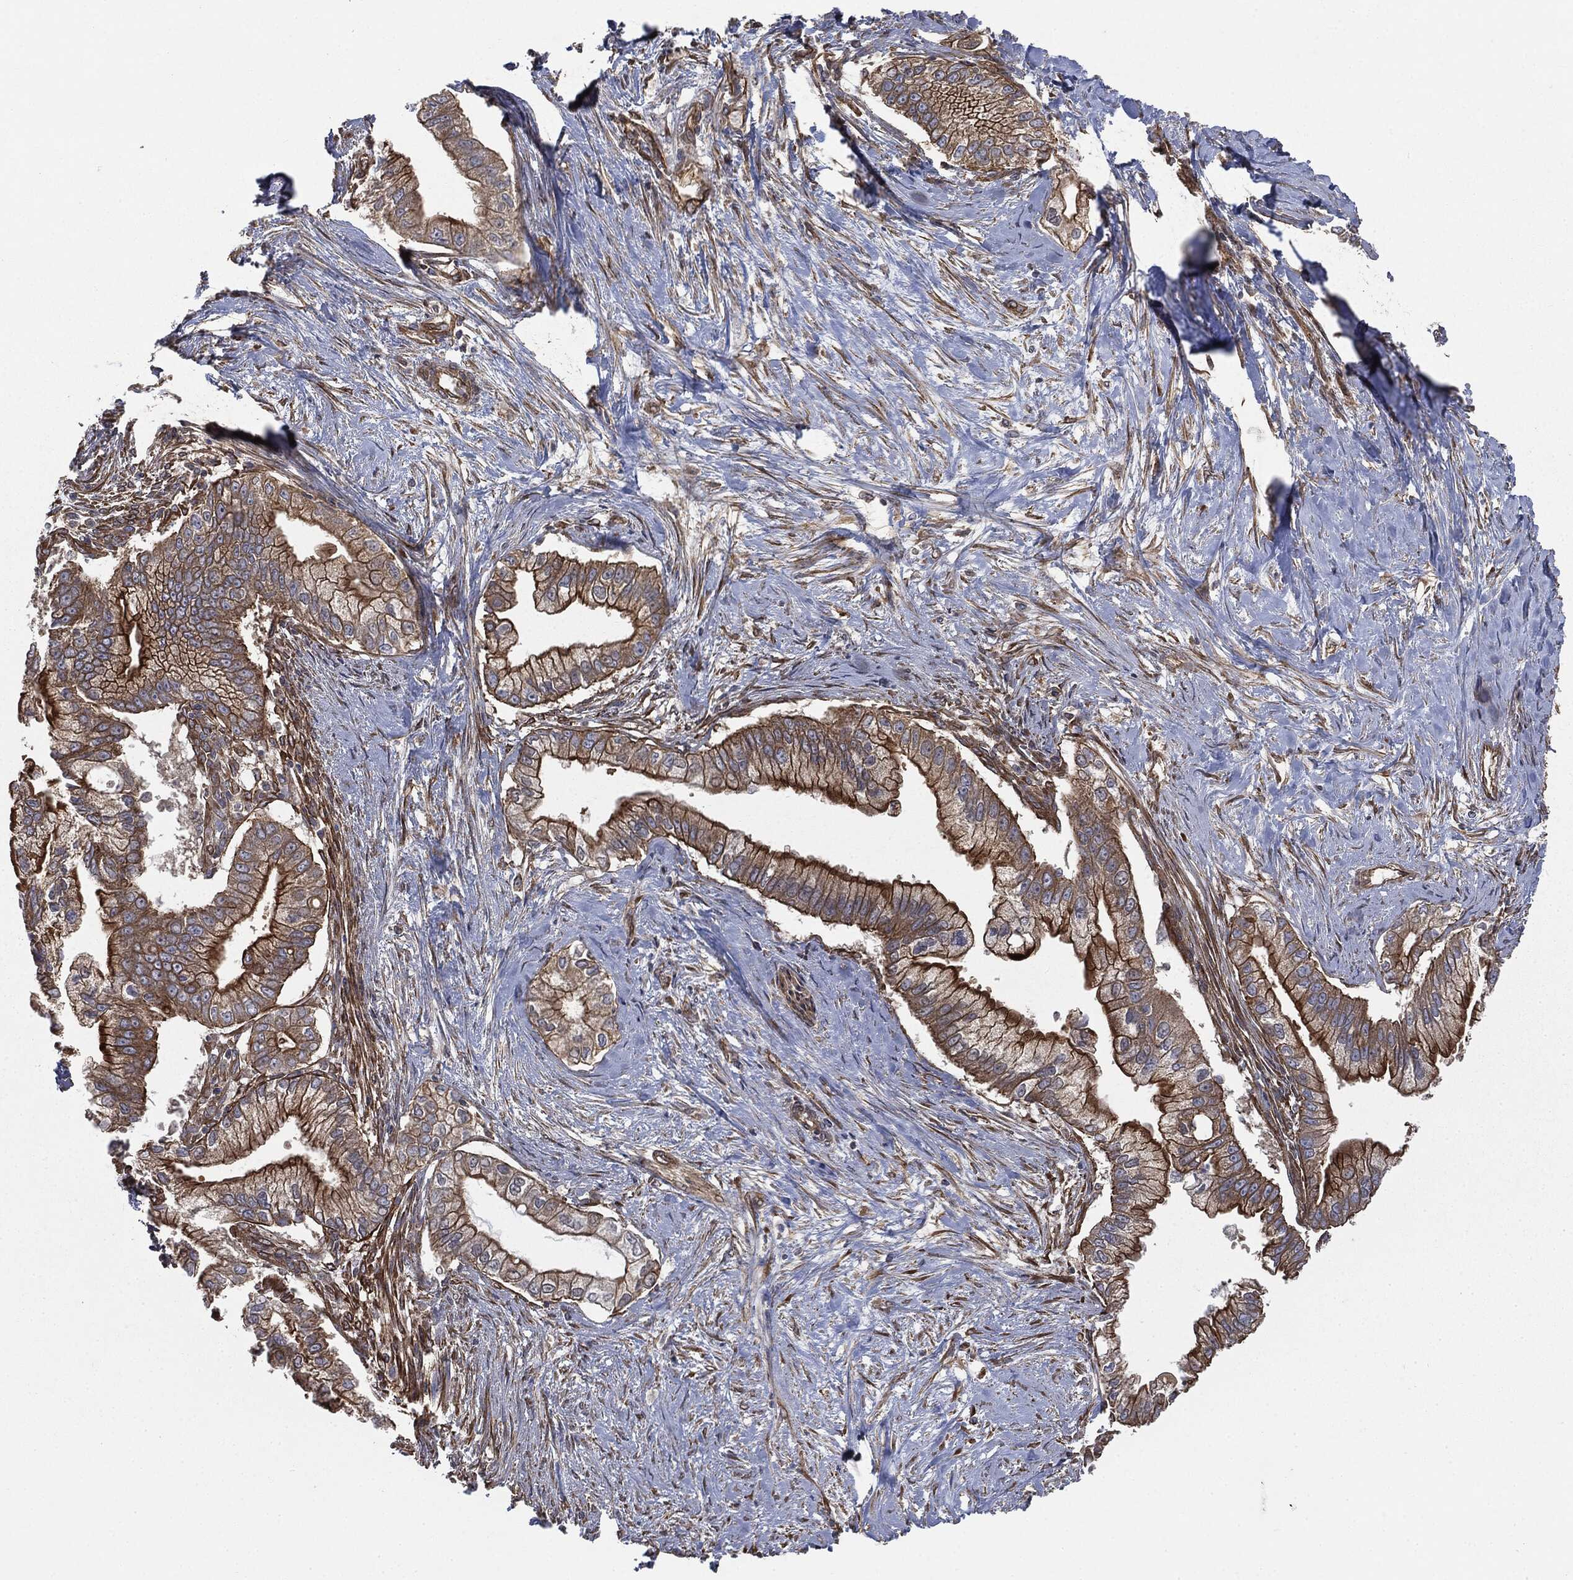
{"staining": {"intensity": "strong", "quantity": ">75%", "location": "cytoplasmic/membranous"}, "tissue": "pancreatic cancer", "cell_type": "Tumor cells", "image_type": "cancer", "snomed": [{"axis": "morphology", "description": "Adenocarcinoma, NOS"}, {"axis": "topography", "description": "Pancreas"}], "caption": "Pancreatic adenocarcinoma stained with immunohistochemistry exhibits strong cytoplasmic/membranous expression in approximately >75% of tumor cells.", "gene": "EPS15L1", "patient": {"sex": "male", "age": 70}}